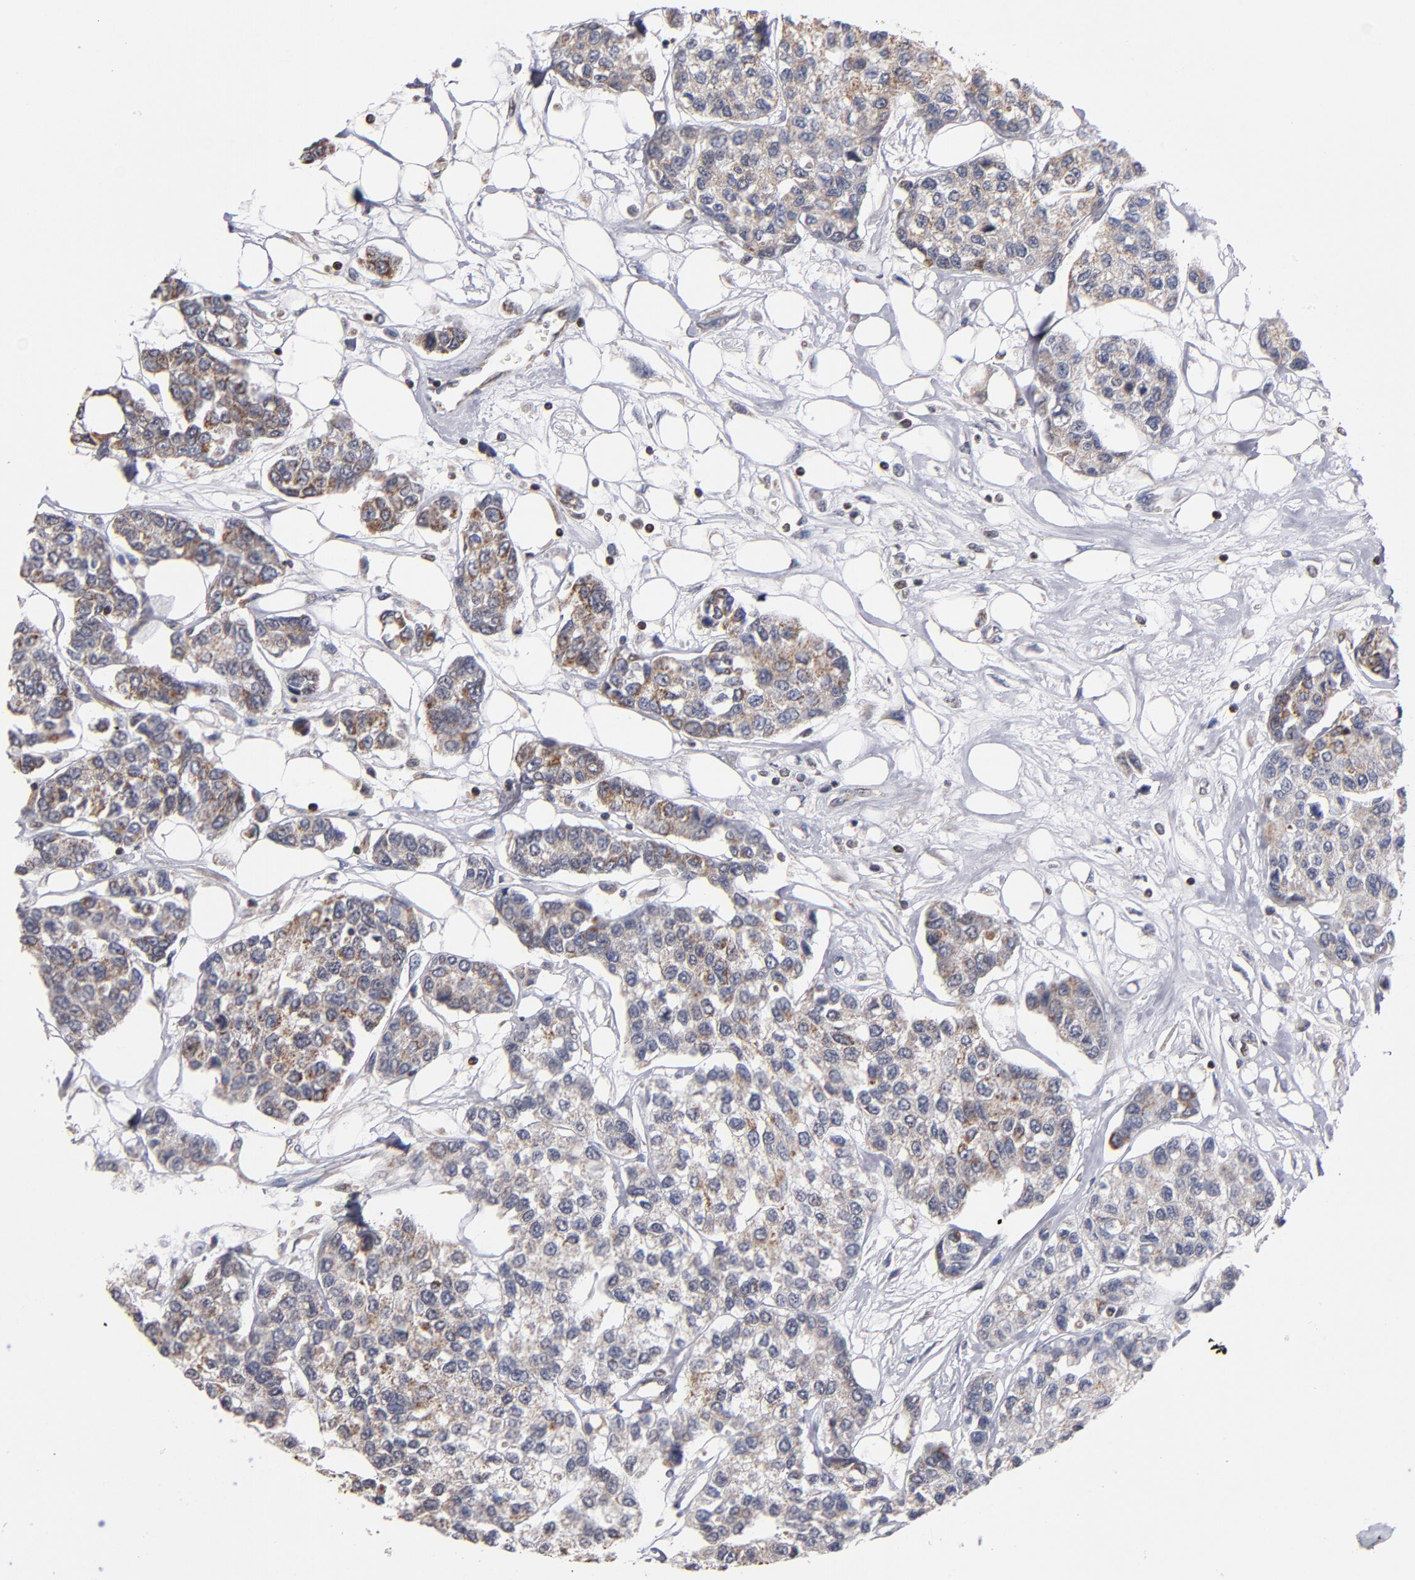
{"staining": {"intensity": "moderate", "quantity": "25%-75%", "location": "cytoplasmic/membranous,nuclear"}, "tissue": "breast cancer", "cell_type": "Tumor cells", "image_type": "cancer", "snomed": [{"axis": "morphology", "description": "Duct carcinoma"}, {"axis": "topography", "description": "Breast"}], "caption": "Breast cancer stained for a protein (brown) reveals moderate cytoplasmic/membranous and nuclear positive expression in approximately 25%-75% of tumor cells.", "gene": "ODF2", "patient": {"sex": "female", "age": 51}}